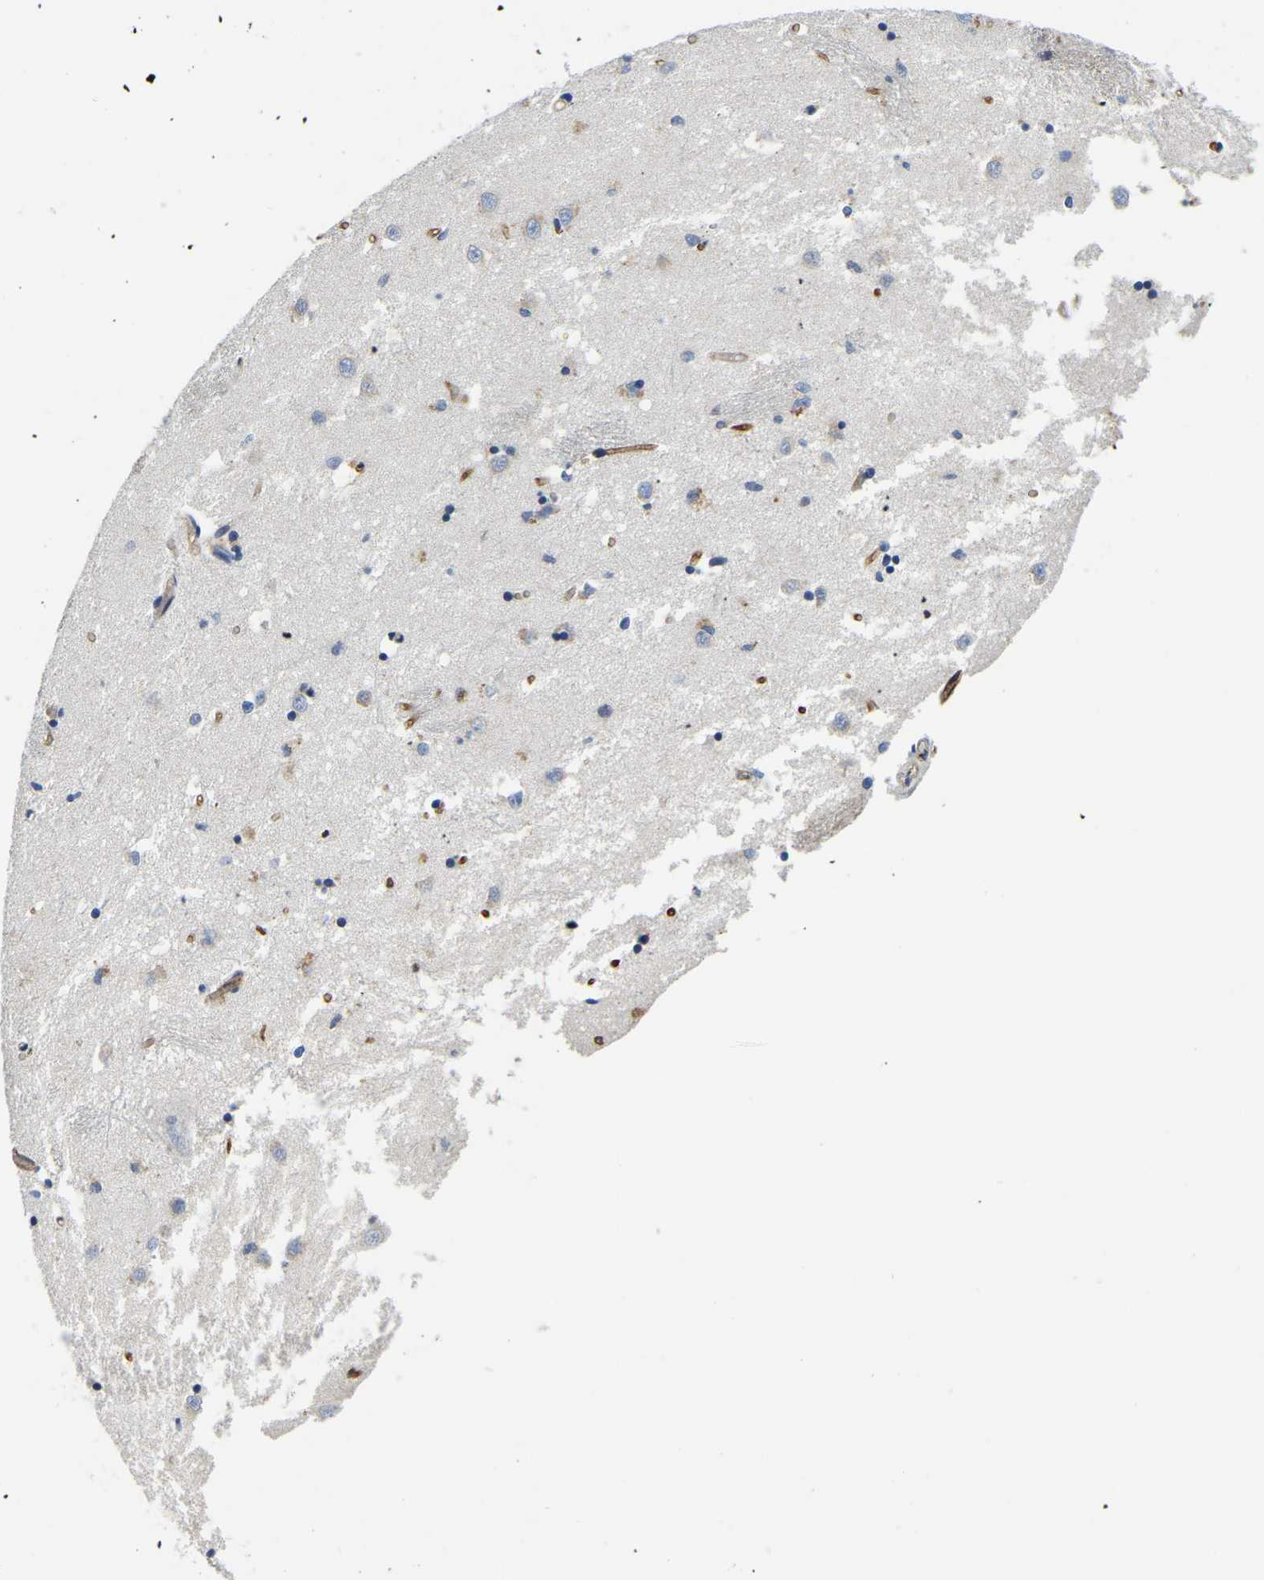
{"staining": {"intensity": "moderate", "quantity": "<25%", "location": "cytoplasmic/membranous"}, "tissue": "caudate", "cell_type": "Glial cells", "image_type": "normal", "snomed": [{"axis": "morphology", "description": "Normal tissue, NOS"}, {"axis": "topography", "description": "Lateral ventricle wall"}], "caption": "Caudate was stained to show a protein in brown. There is low levels of moderate cytoplasmic/membranous expression in about <25% of glial cells. (brown staining indicates protein expression, while blue staining denotes nuclei).", "gene": "ITGA2", "patient": {"sex": "female", "age": 19}}